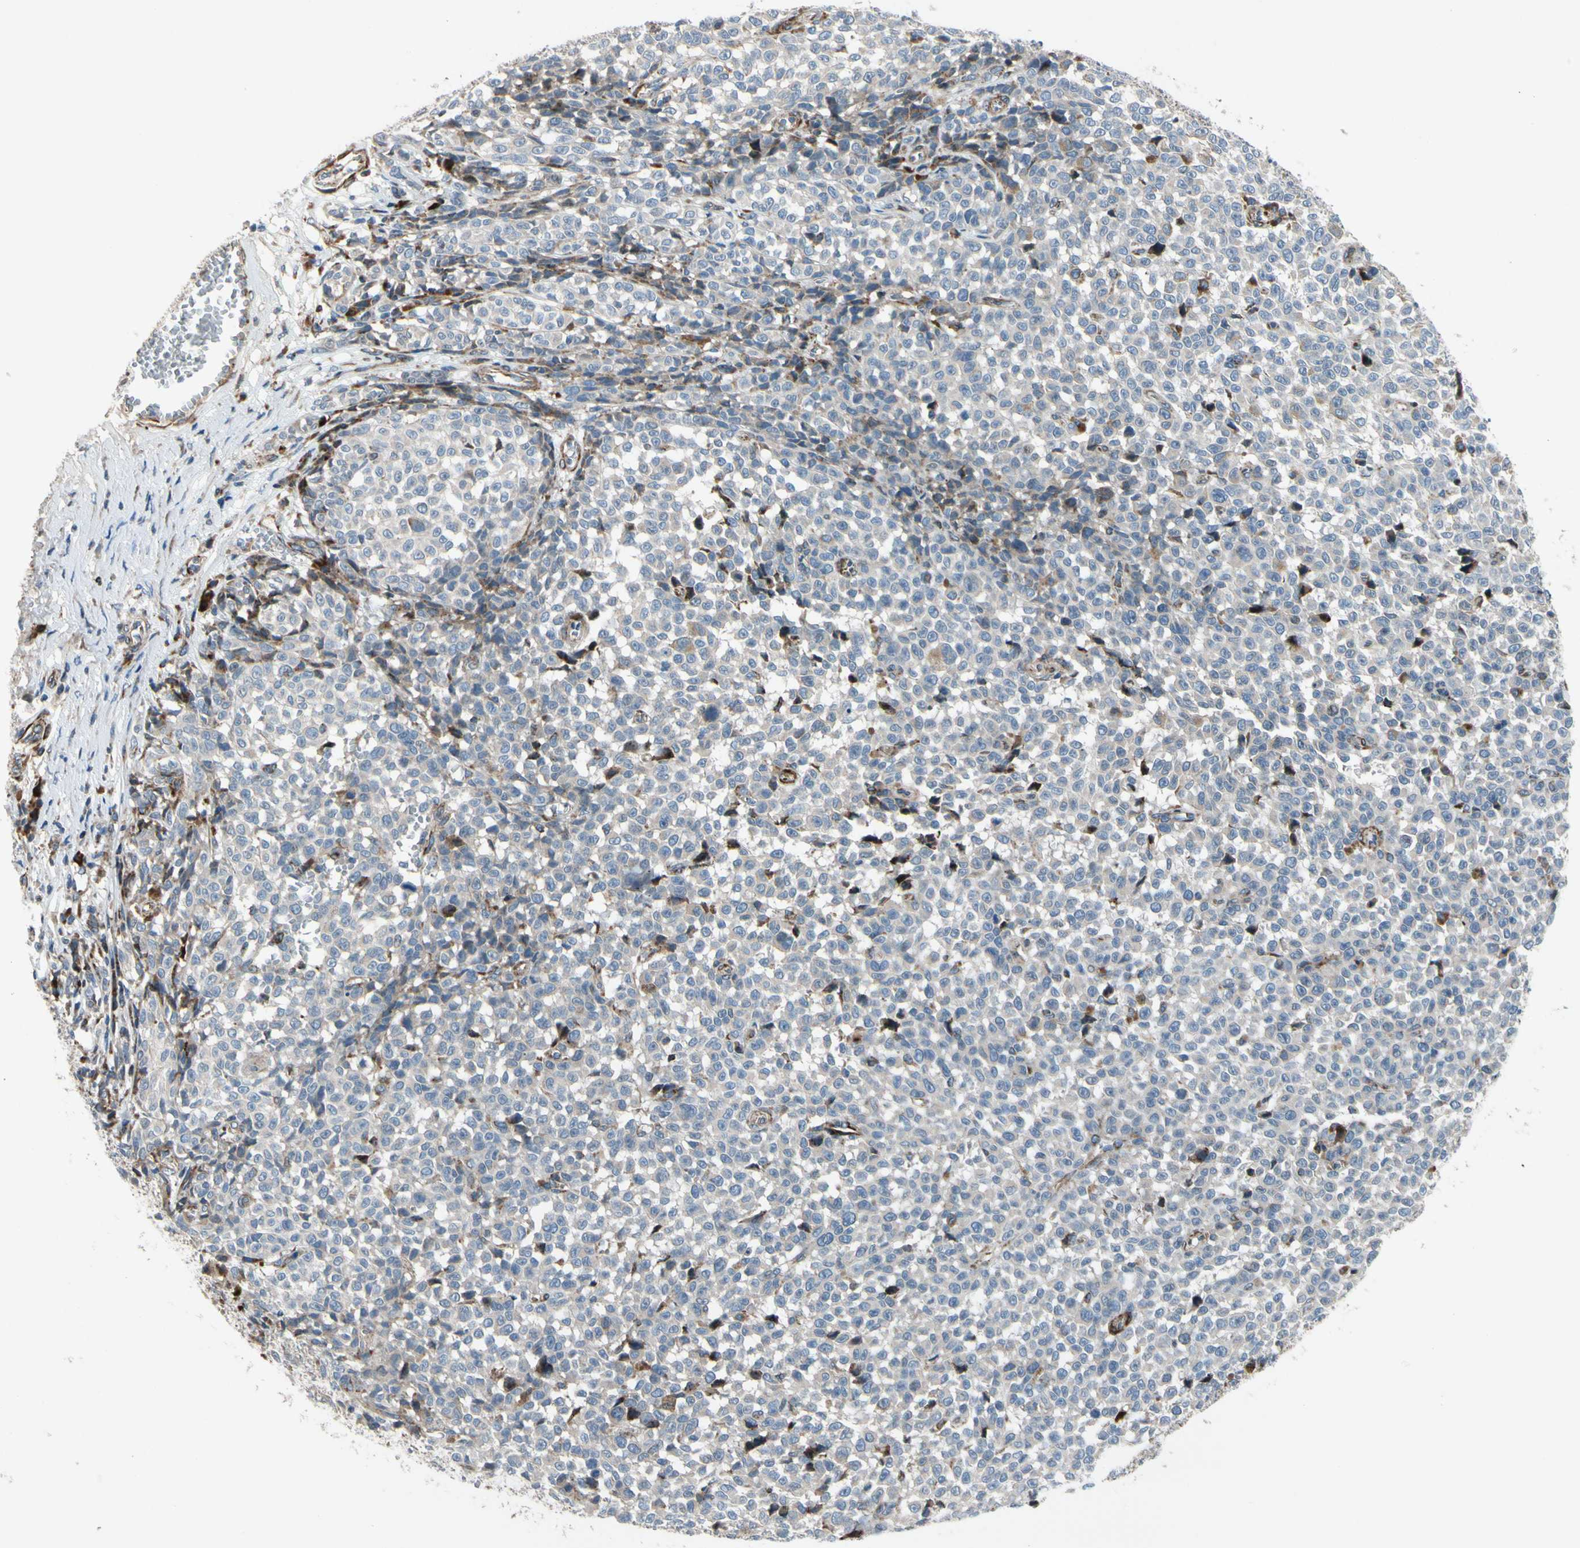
{"staining": {"intensity": "weak", "quantity": ">75%", "location": "cytoplasmic/membranous"}, "tissue": "melanoma", "cell_type": "Tumor cells", "image_type": "cancer", "snomed": [{"axis": "morphology", "description": "Malignant melanoma, NOS"}, {"axis": "topography", "description": "Skin"}], "caption": "Immunohistochemical staining of malignant melanoma shows low levels of weak cytoplasmic/membranous protein positivity in approximately >75% of tumor cells. (DAB IHC with brightfield microscopy, high magnification).", "gene": "MRPL9", "patient": {"sex": "female", "age": 82}}